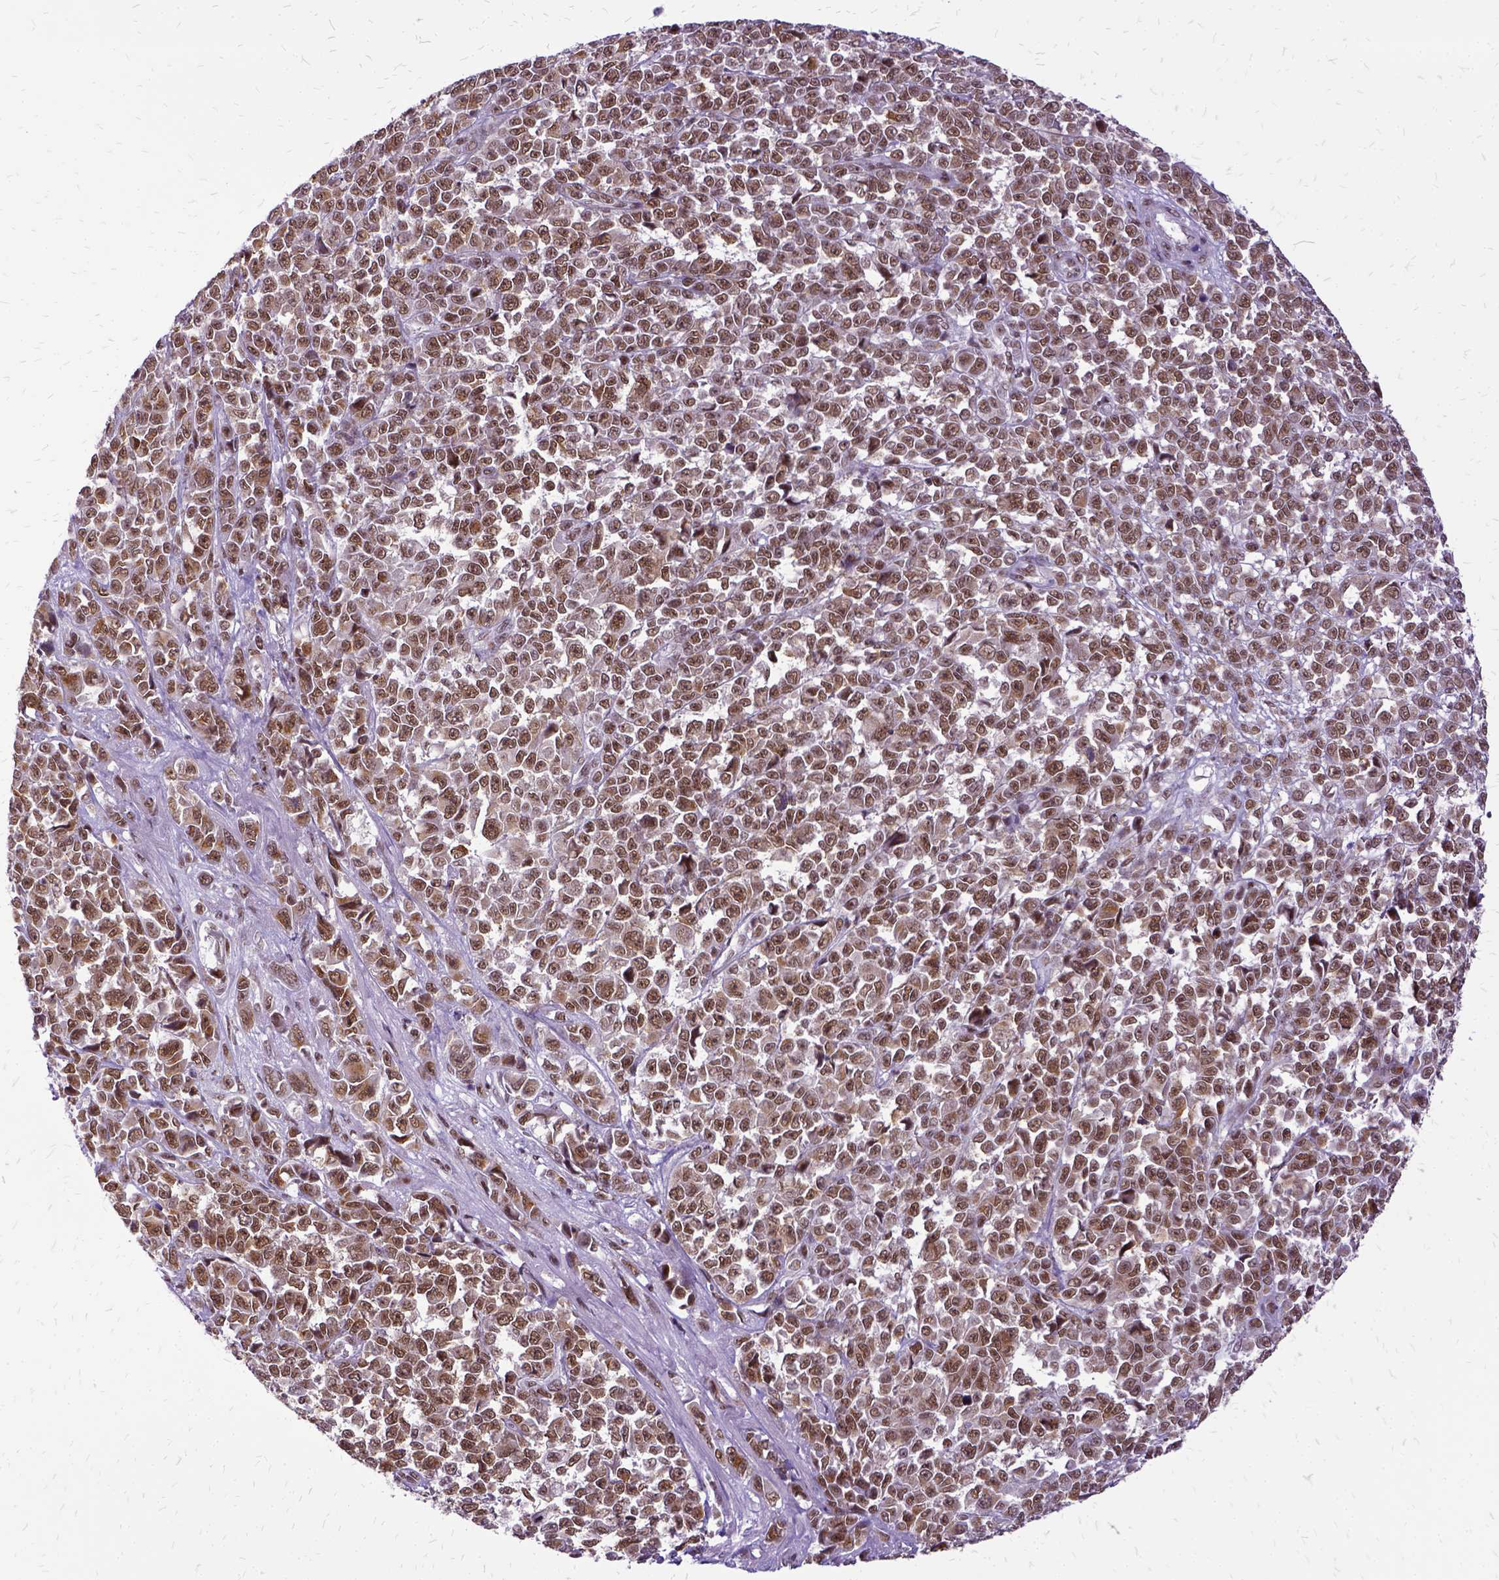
{"staining": {"intensity": "moderate", "quantity": ">75%", "location": "nuclear"}, "tissue": "melanoma", "cell_type": "Tumor cells", "image_type": "cancer", "snomed": [{"axis": "morphology", "description": "Malignant melanoma, NOS"}, {"axis": "topography", "description": "Skin"}], "caption": "Melanoma was stained to show a protein in brown. There is medium levels of moderate nuclear expression in approximately >75% of tumor cells.", "gene": "SETD1A", "patient": {"sex": "female", "age": 95}}